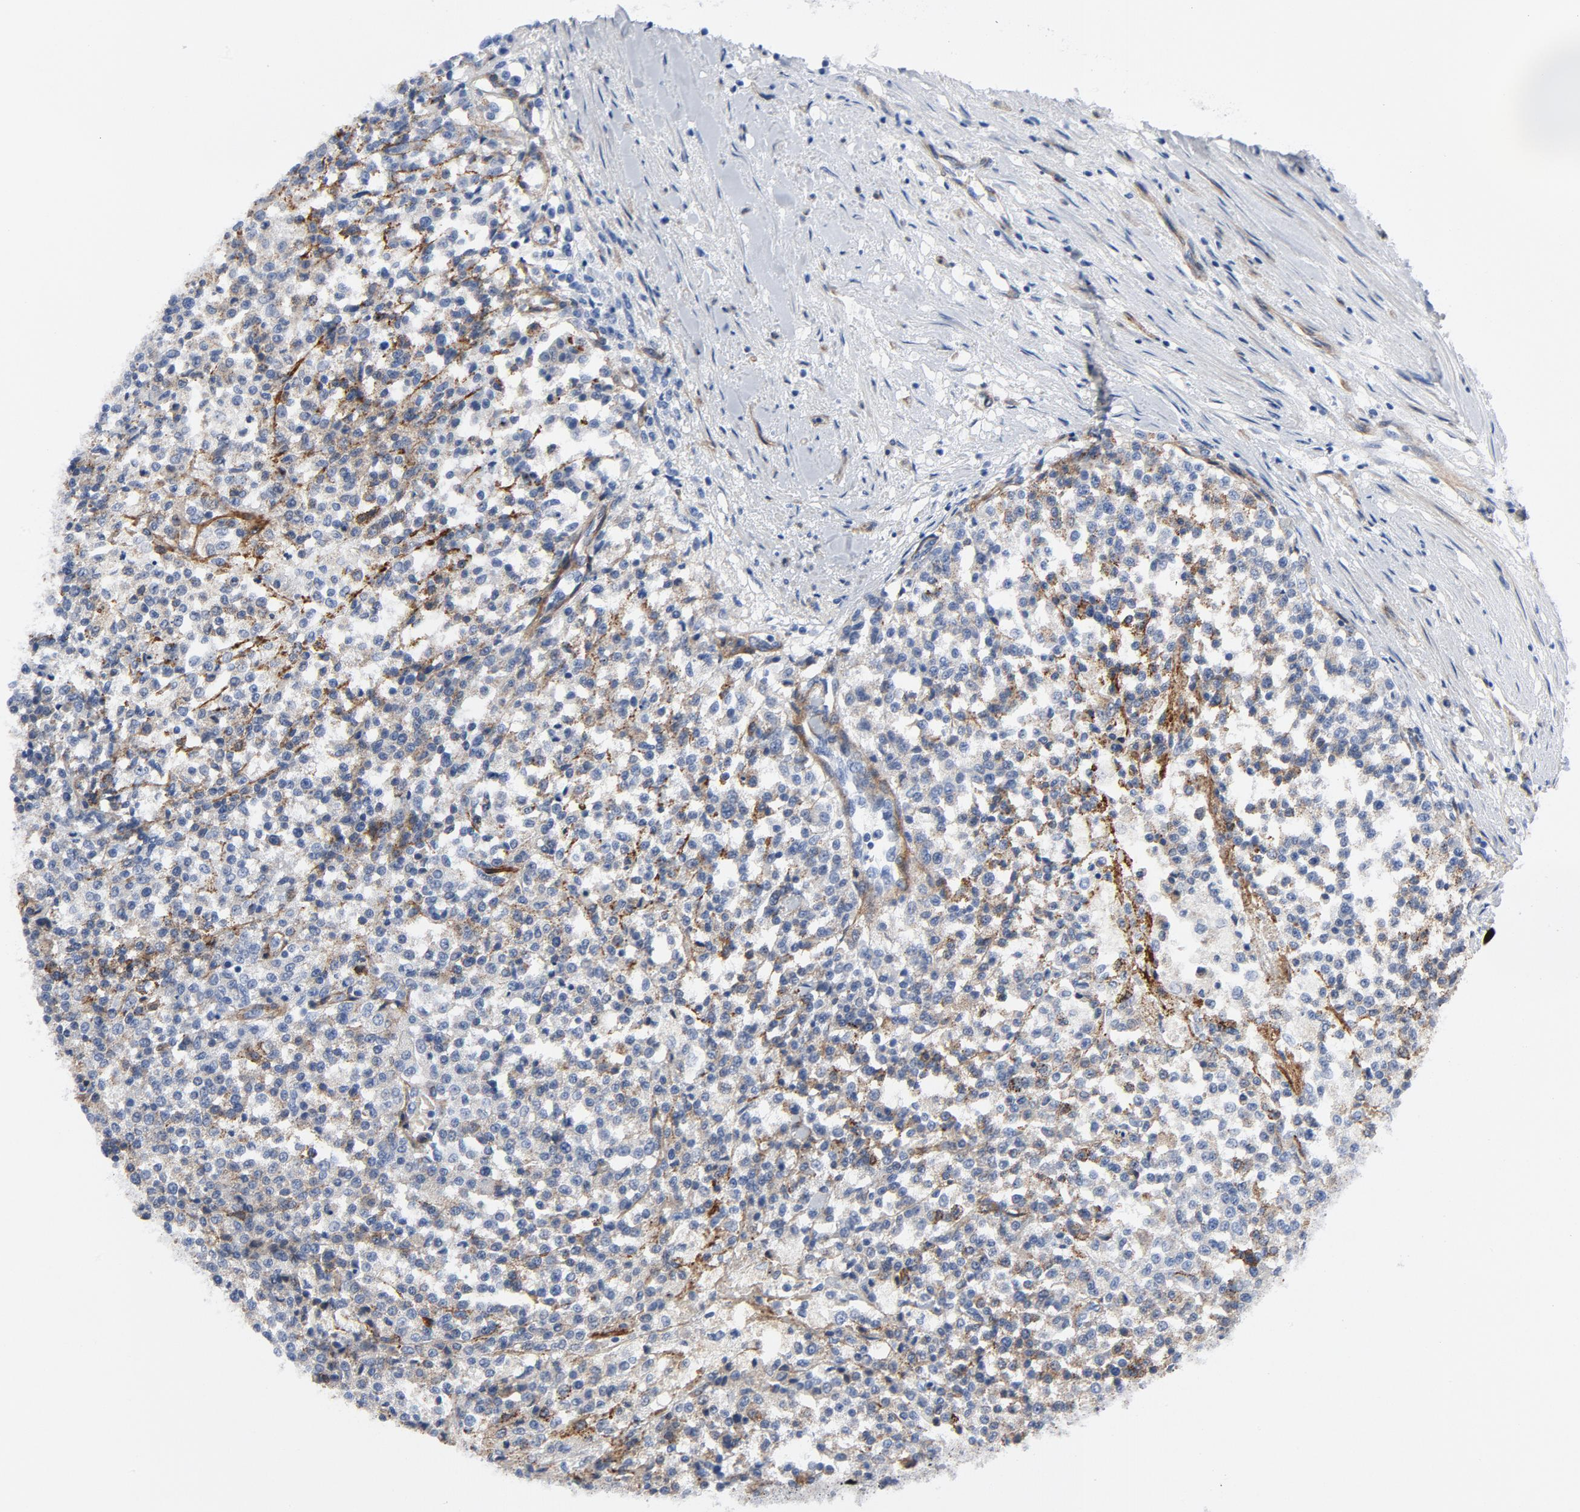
{"staining": {"intensity": "weak", "quantity": "<25%", "location": "cytoplasmic/membranous"}, "tissue": "testis cancer", "cell_type": "Tumor cells", "image_type": "cancer", "snomed": [{"axis": "morphology", "description": "Seminoma, NOS"}, {"axis": "topography", "description": "Testis"}], "caption": "Seminoma (testis) stained for a protein using IHC reveals no staining tumor cells.", "gene": "LAMC1", "patient": {"sex": "male", "age": 59}}